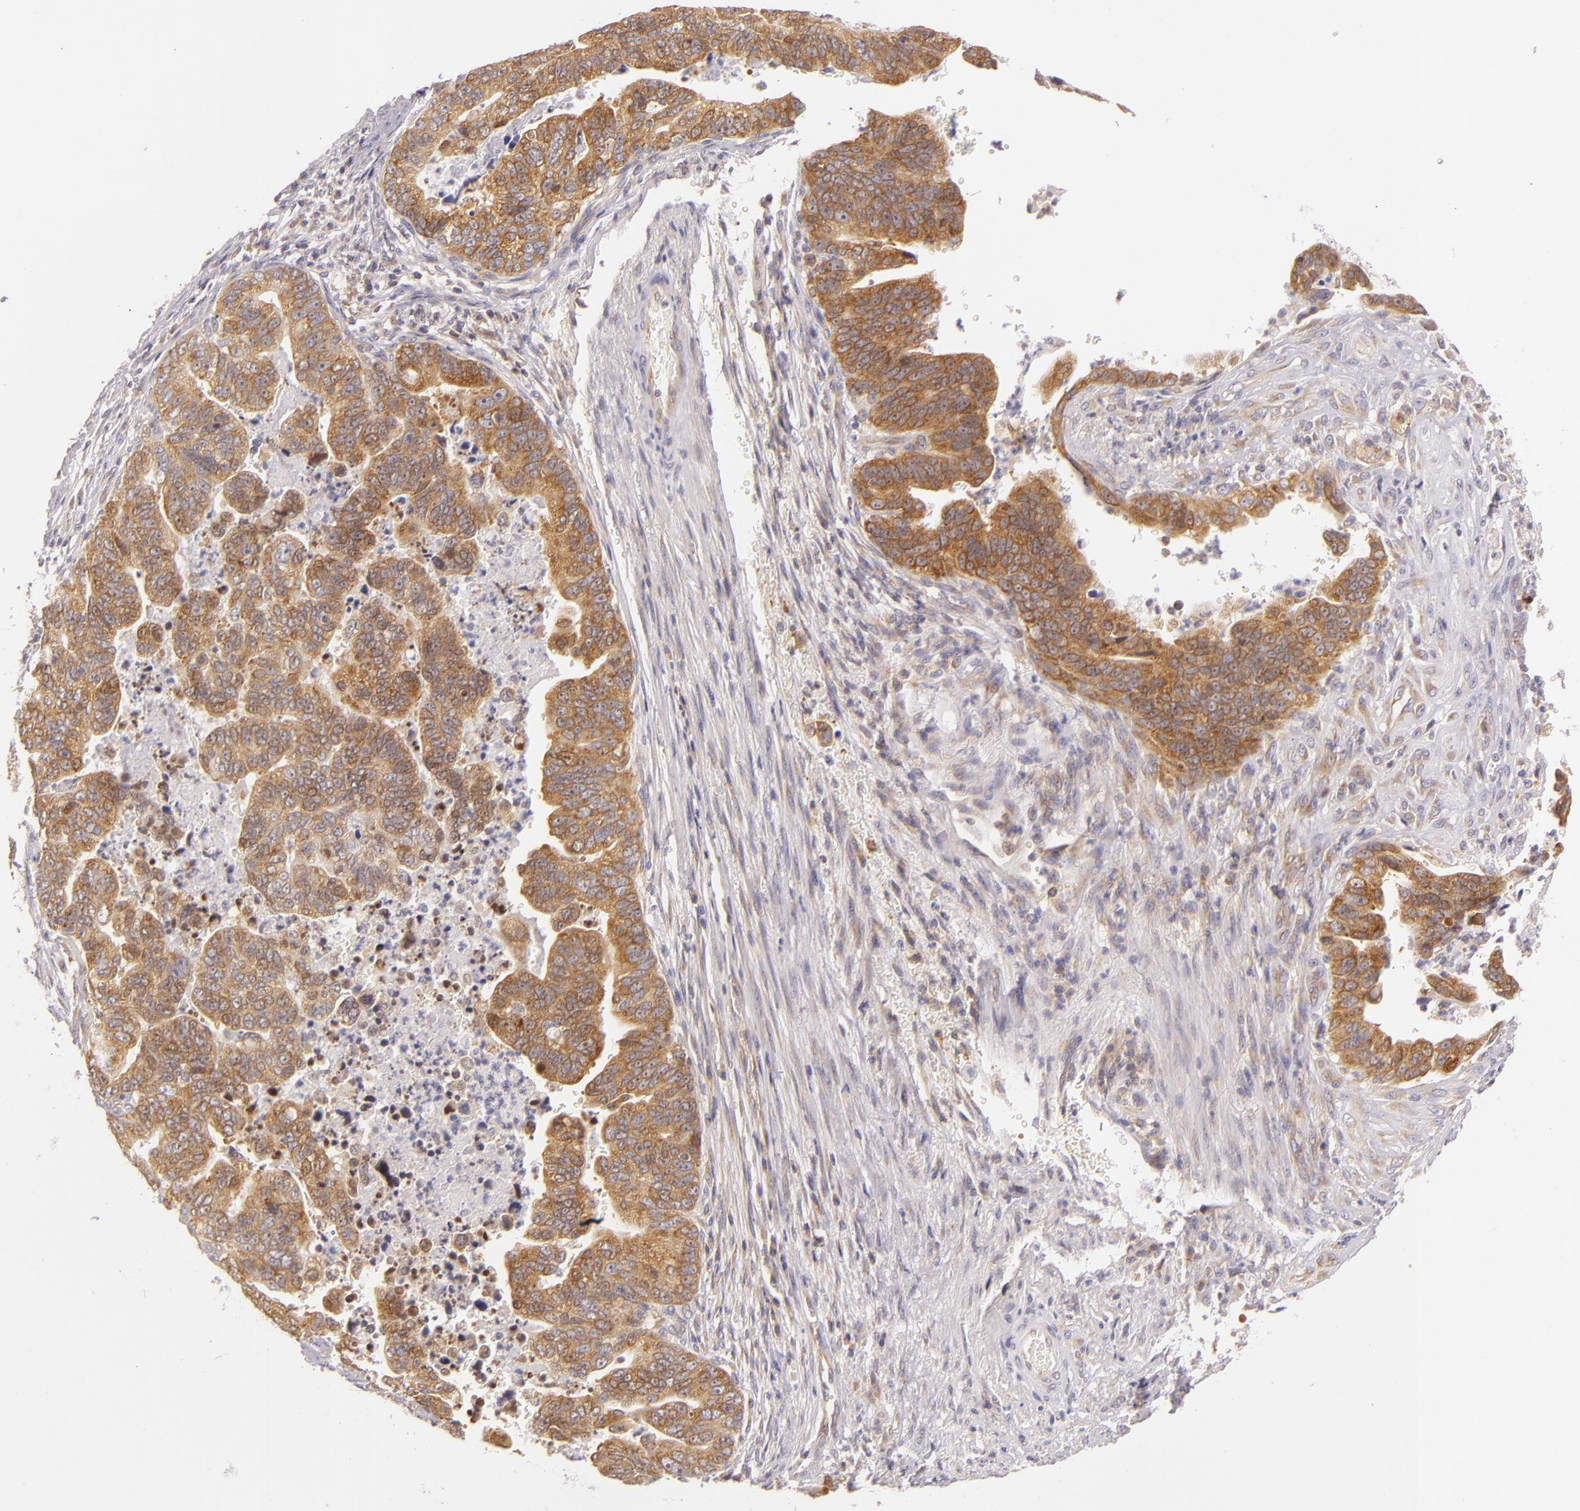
{"staining": {"intensity": "moderate", "quantity": "25%-75%", "location": "cytoplasmic/membranous"}, "tissue": "stomach cancer", "cell_type": "Tumor cells", "image_type": "cancer", "snomed": [{"axis": "morphology", "description": "Adenocarcinoma, NOS"}, {"axis": "topography", "description": "Stomach, upper"}], "caption": "Adenocarcinoma (stomach) stained with a protein marker displays moderate staining in tumor cells.", "gene": "UPF3B", "patient": {"sex": "female", "age": 50}}